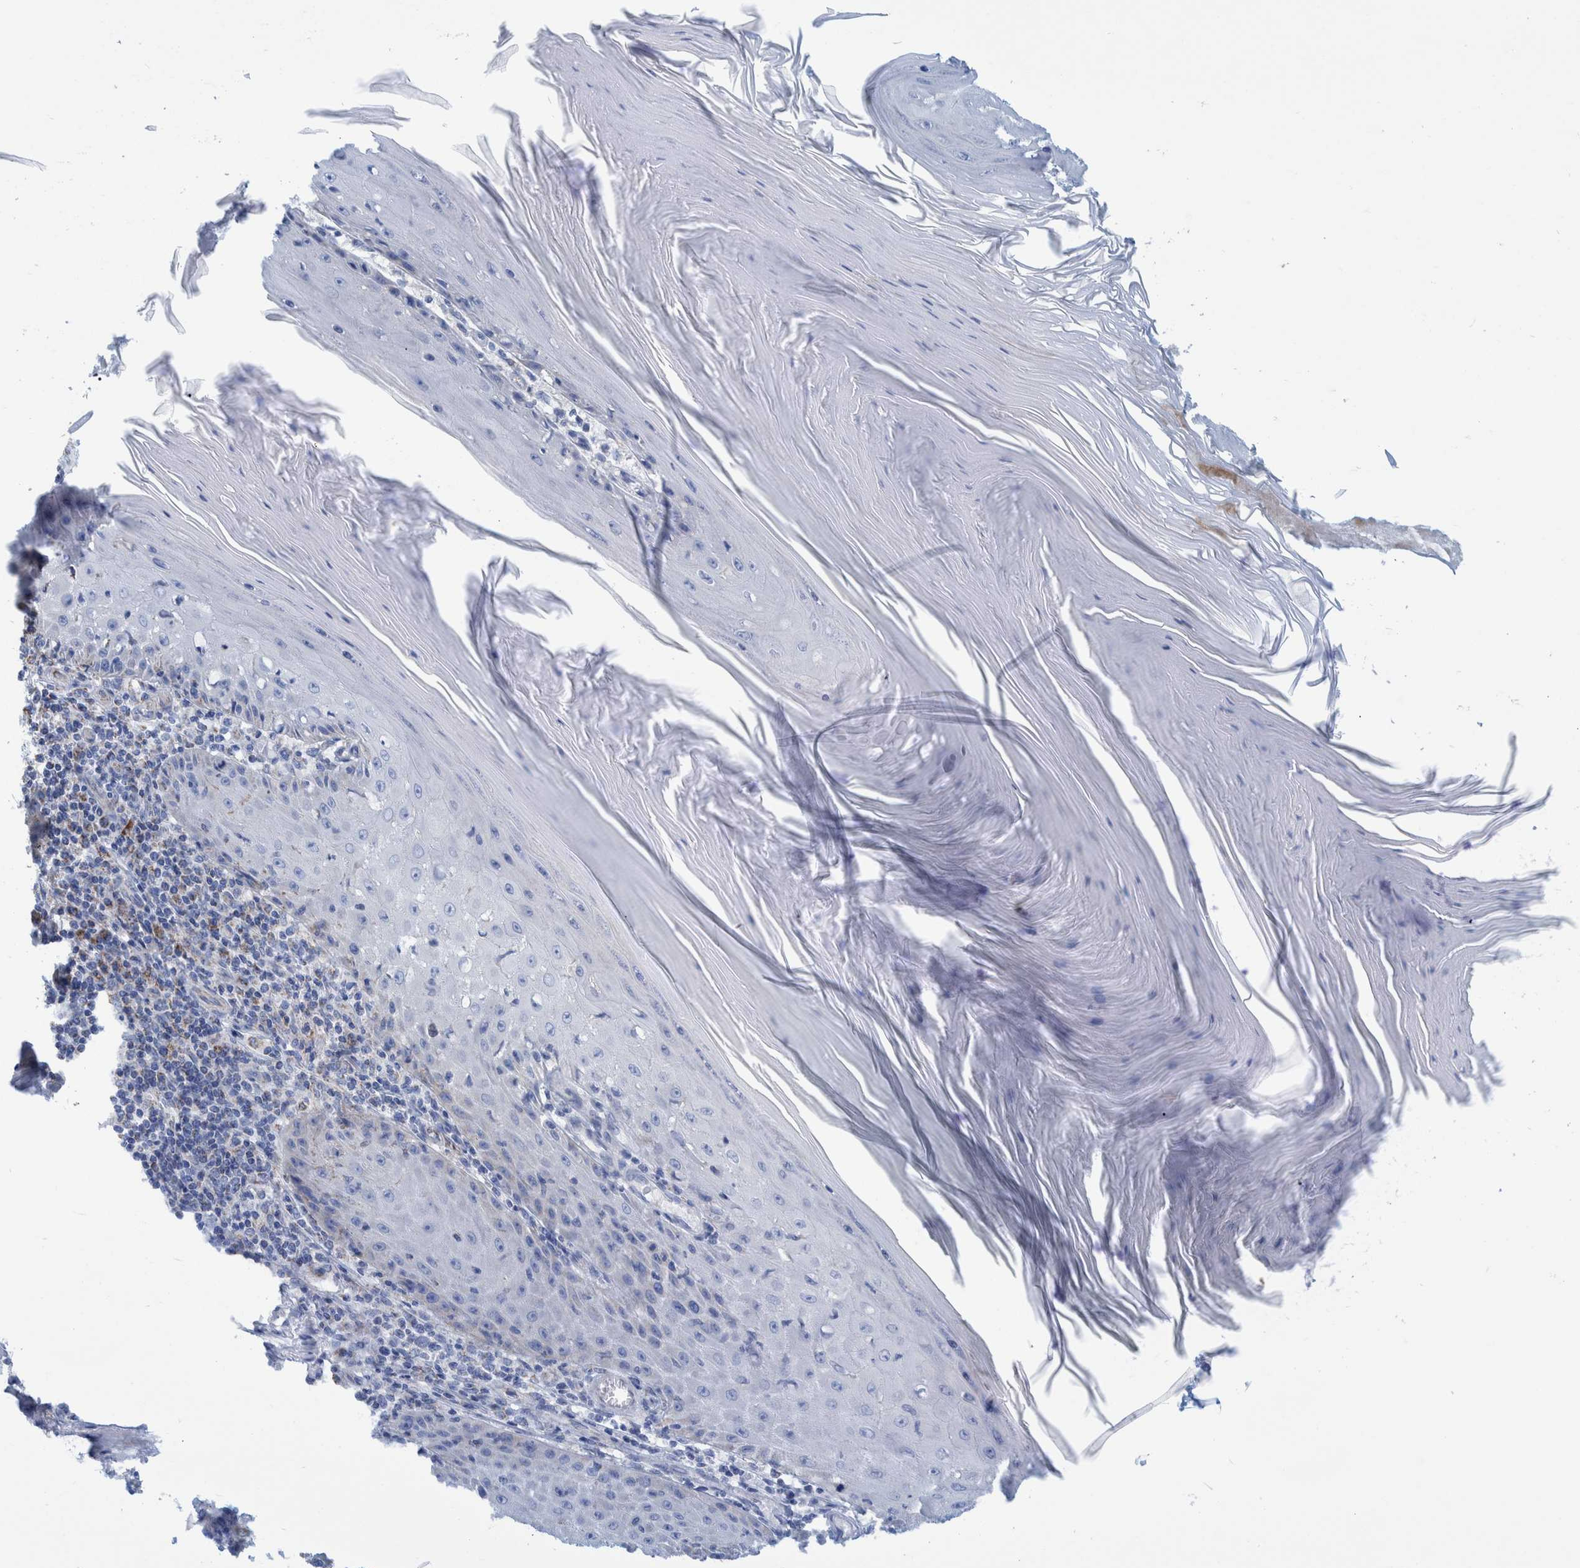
{"staining": {"intensity": "negative", "quantity": "none", "location": "none"}, "tissue": "skin cancer", "cell_type": "Tumor cells", "image_type": "cancer", "snomed": [{"axis": "morphology", "description": "Squamous cell carcinoma, NOS"}, {"axis": "topography", "description": "Skin"}], "caption": "A high-resolution photomicrograph shows immunohistochemistry staining of skin cancer, which demonstrates no significant expression in tumor cells.", "gene": "BZW2", "patient": {"sex": "female", "age": 73}}